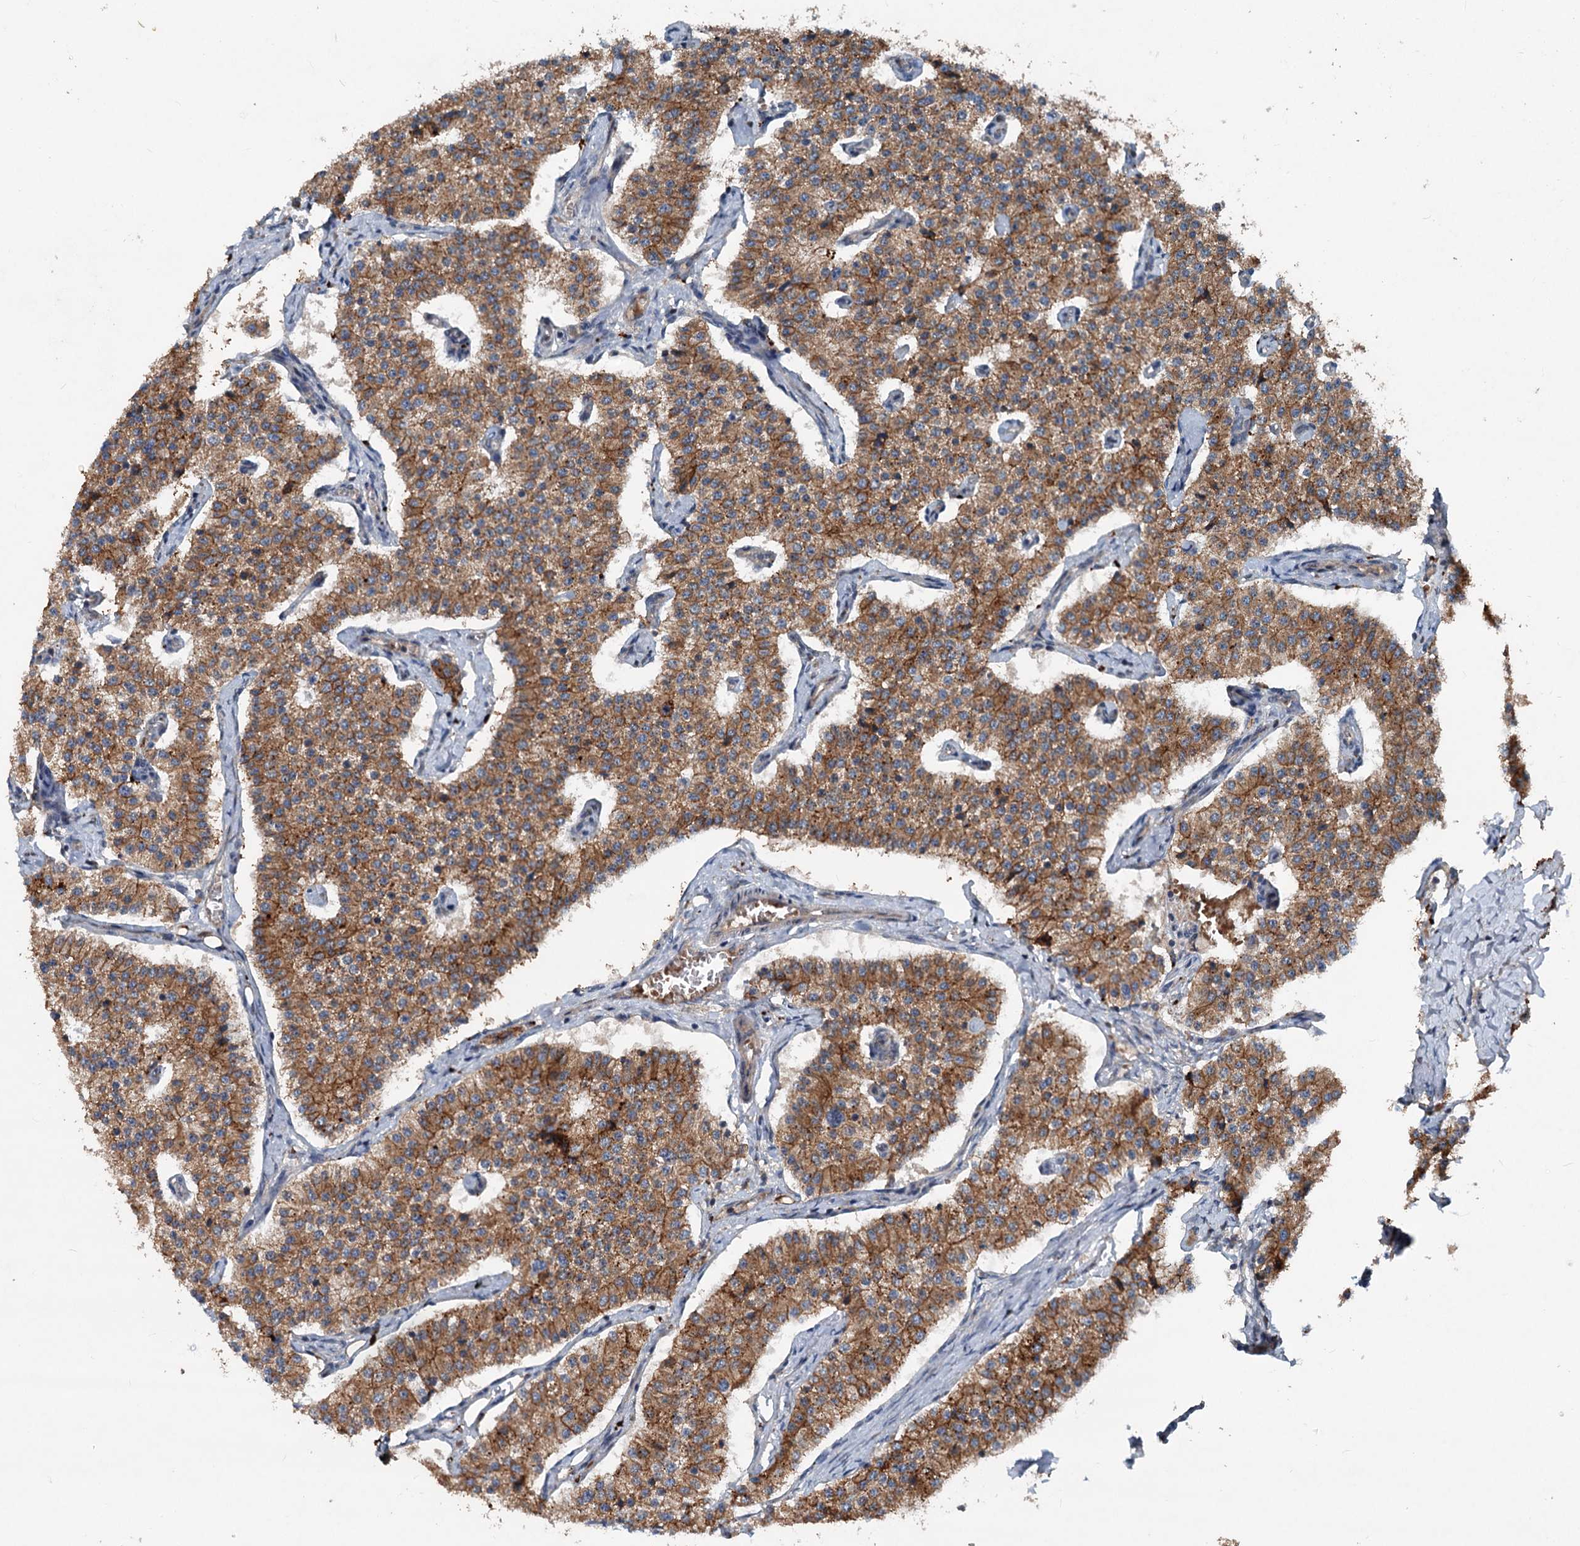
{"staining": {"intensity": "moderate", "quantity": ">75%", "location": "cytoplasmic/membranous"}, "tissue": "carcinoid", "cell_type": "Tumor cells", "image_type": "cancer", "snomed": [{"axis": "morphology", "description": "Carcinoid, malignant, NOS"}, {"axis": "topography", "description": "Colon"}], "caption": "Carcinoid stained with a brown dye demonstrates moderate cytoplasmic/membranous positive expression in approximately >75% of tumor cells.", "gene": "N4BP2L2", "patient": {"sex": "female", "age": 52}}